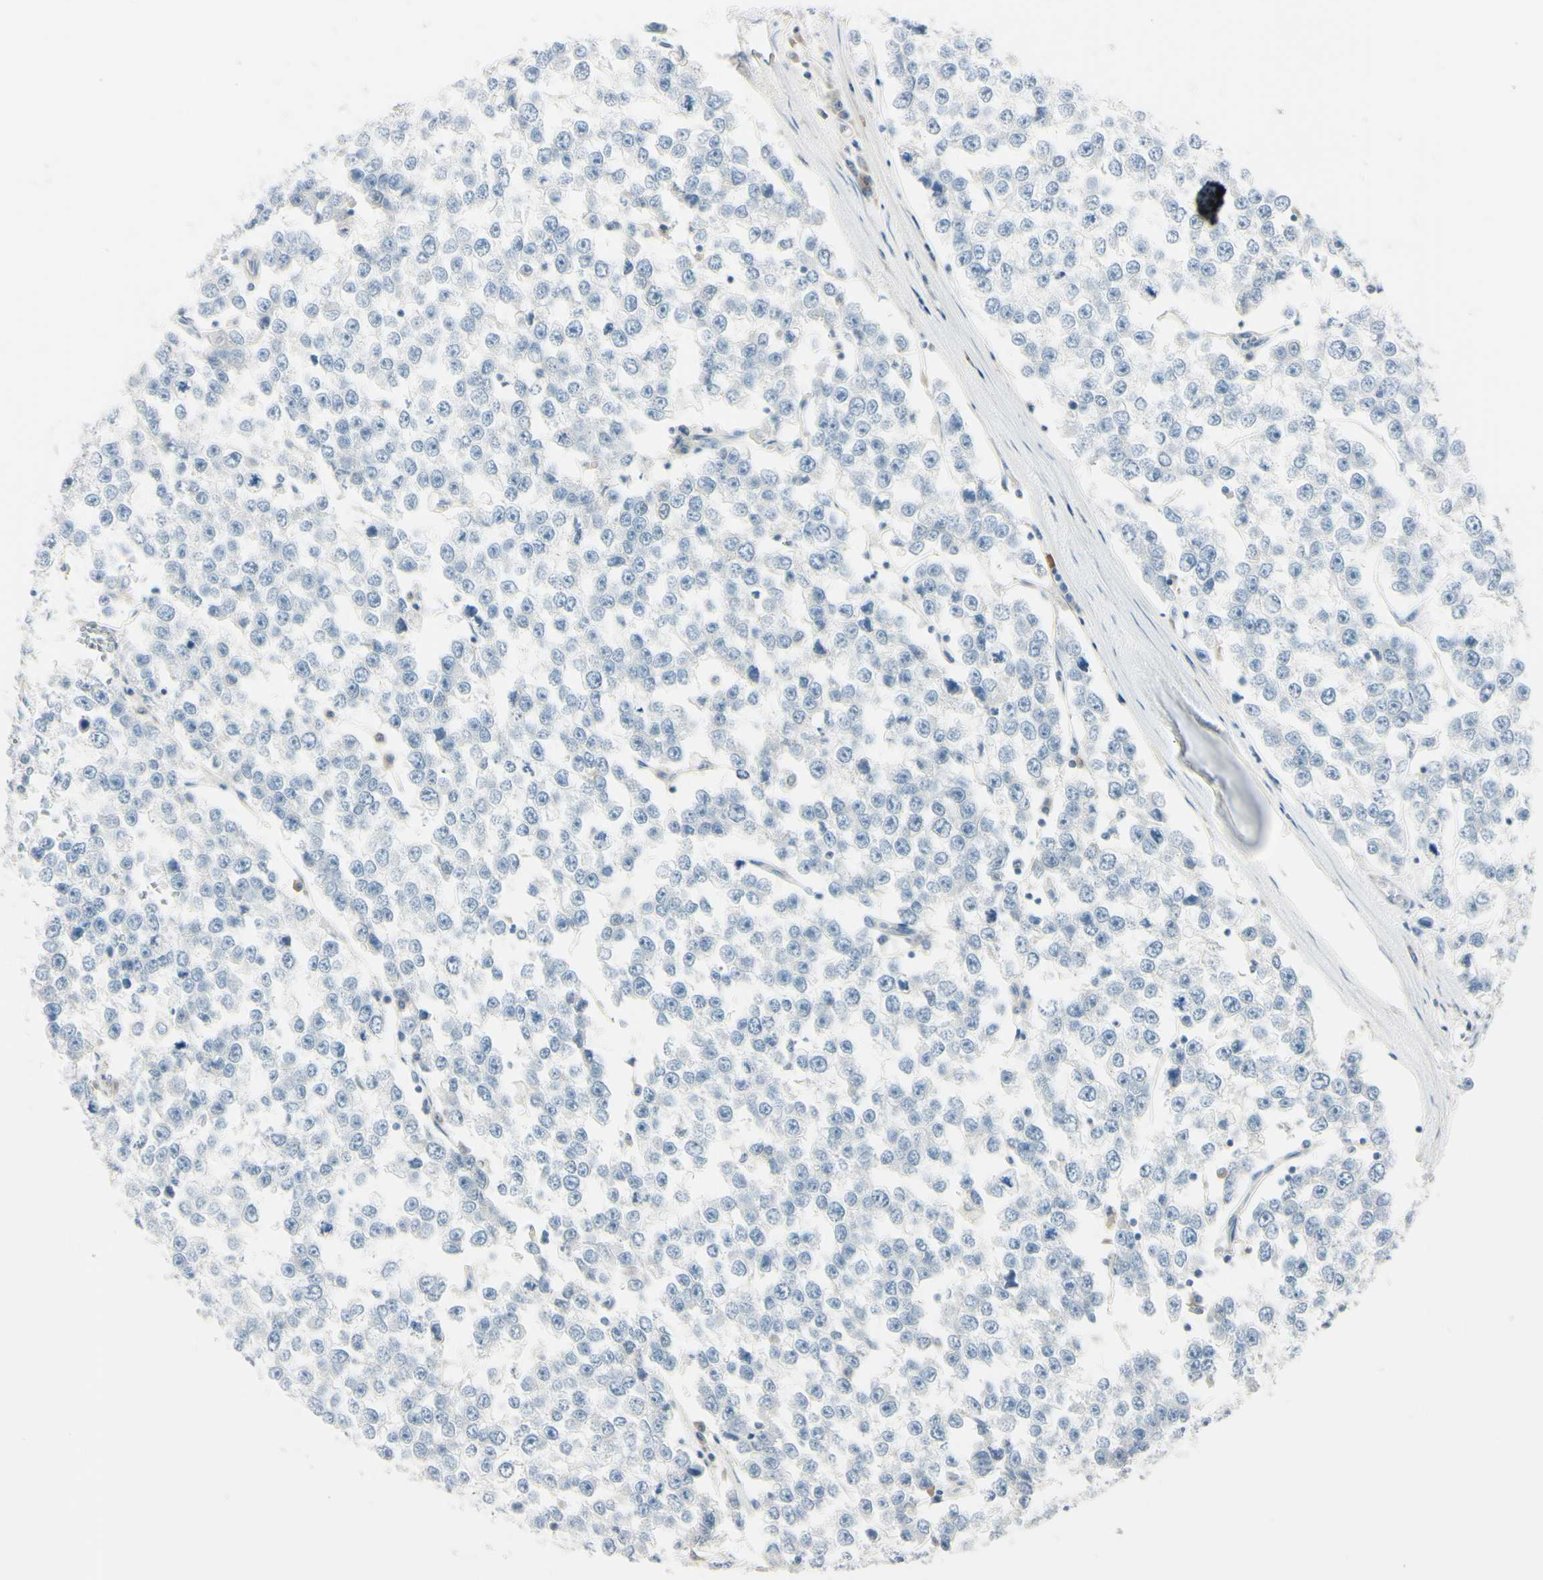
{"staining": {"intensity": "negative", "quantity": "none", "location": "none"}, "tissue": "testis cancer", "cell_type": "Tumor cells", "image_type": "cancer", "snomed": [{"axis": "morphology", "description": "Seminoma, NOS"}, {"axis": "morphology", "description": "Carcinoma, Embryonal, NOS"}, {"axis": "topography", "description": "Testis"}], "caption": "This is a histopathology image of IHC staining of testis embryonal carcinoma, which shows no expression in tumor cells.", "gene": "ASB9", "patient": {"sex": "male", "age": 52}}